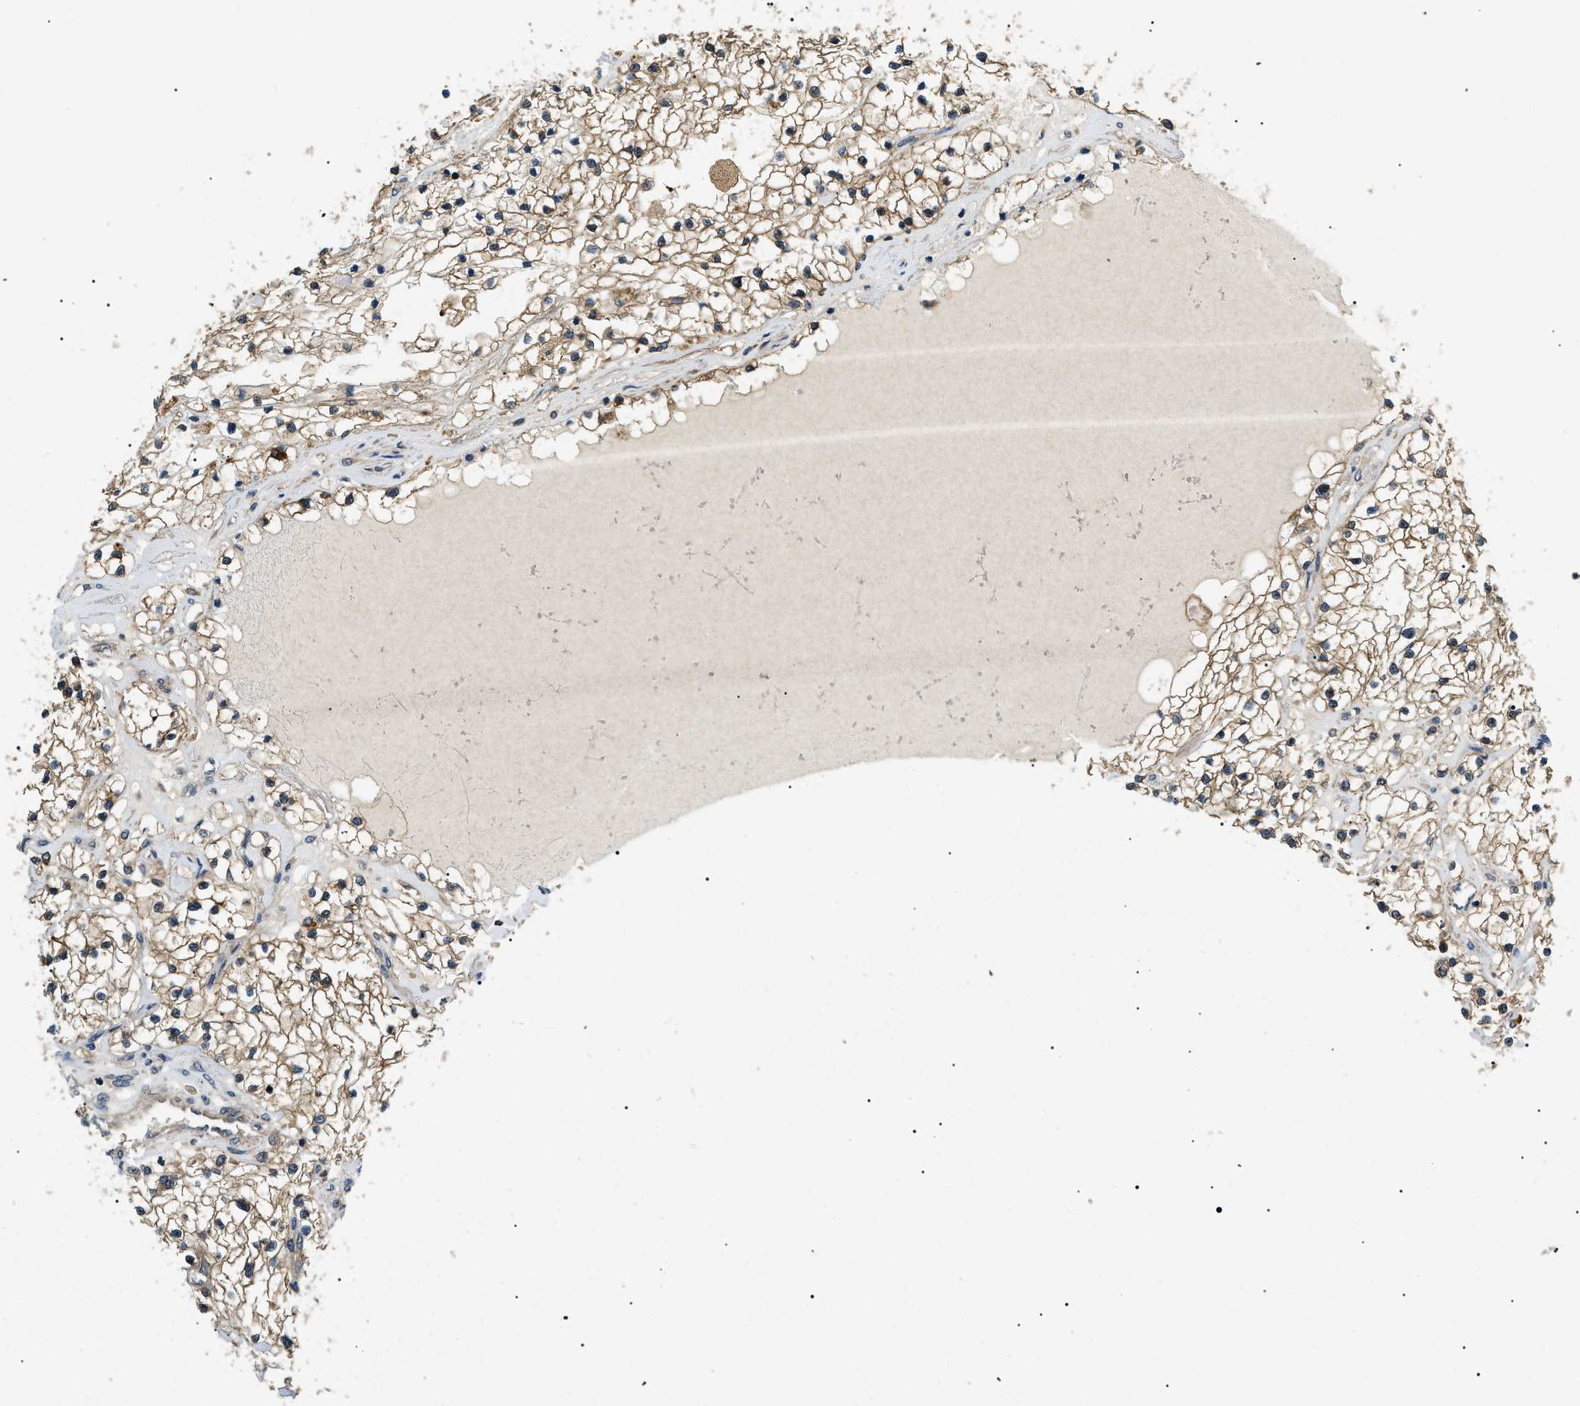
{"staining": {"intensity": "moderate", "quantity": ">75%", "location": "cytoplasmic/membranous"}, "tissue": "renal cancer", "cell_type": "Tumor cells", "image_type": "cancer", "snomed": [{"axis": "morphology", "description": "Adenocarcinoma, NOS"}, {"axis": "topography", "description": "Kidney"}], "caption": "DAB immunohistochemical staining of renal cancer (adenocarcinoma) displays moderate cytoplasmic/membranous protein staining in approximately >75% of tumor cells. (Brightfield microscopy of DAB IHC at high magnification).", "gene": "ATP6AP1", "patient": {"sex": "male", "age": 68}}